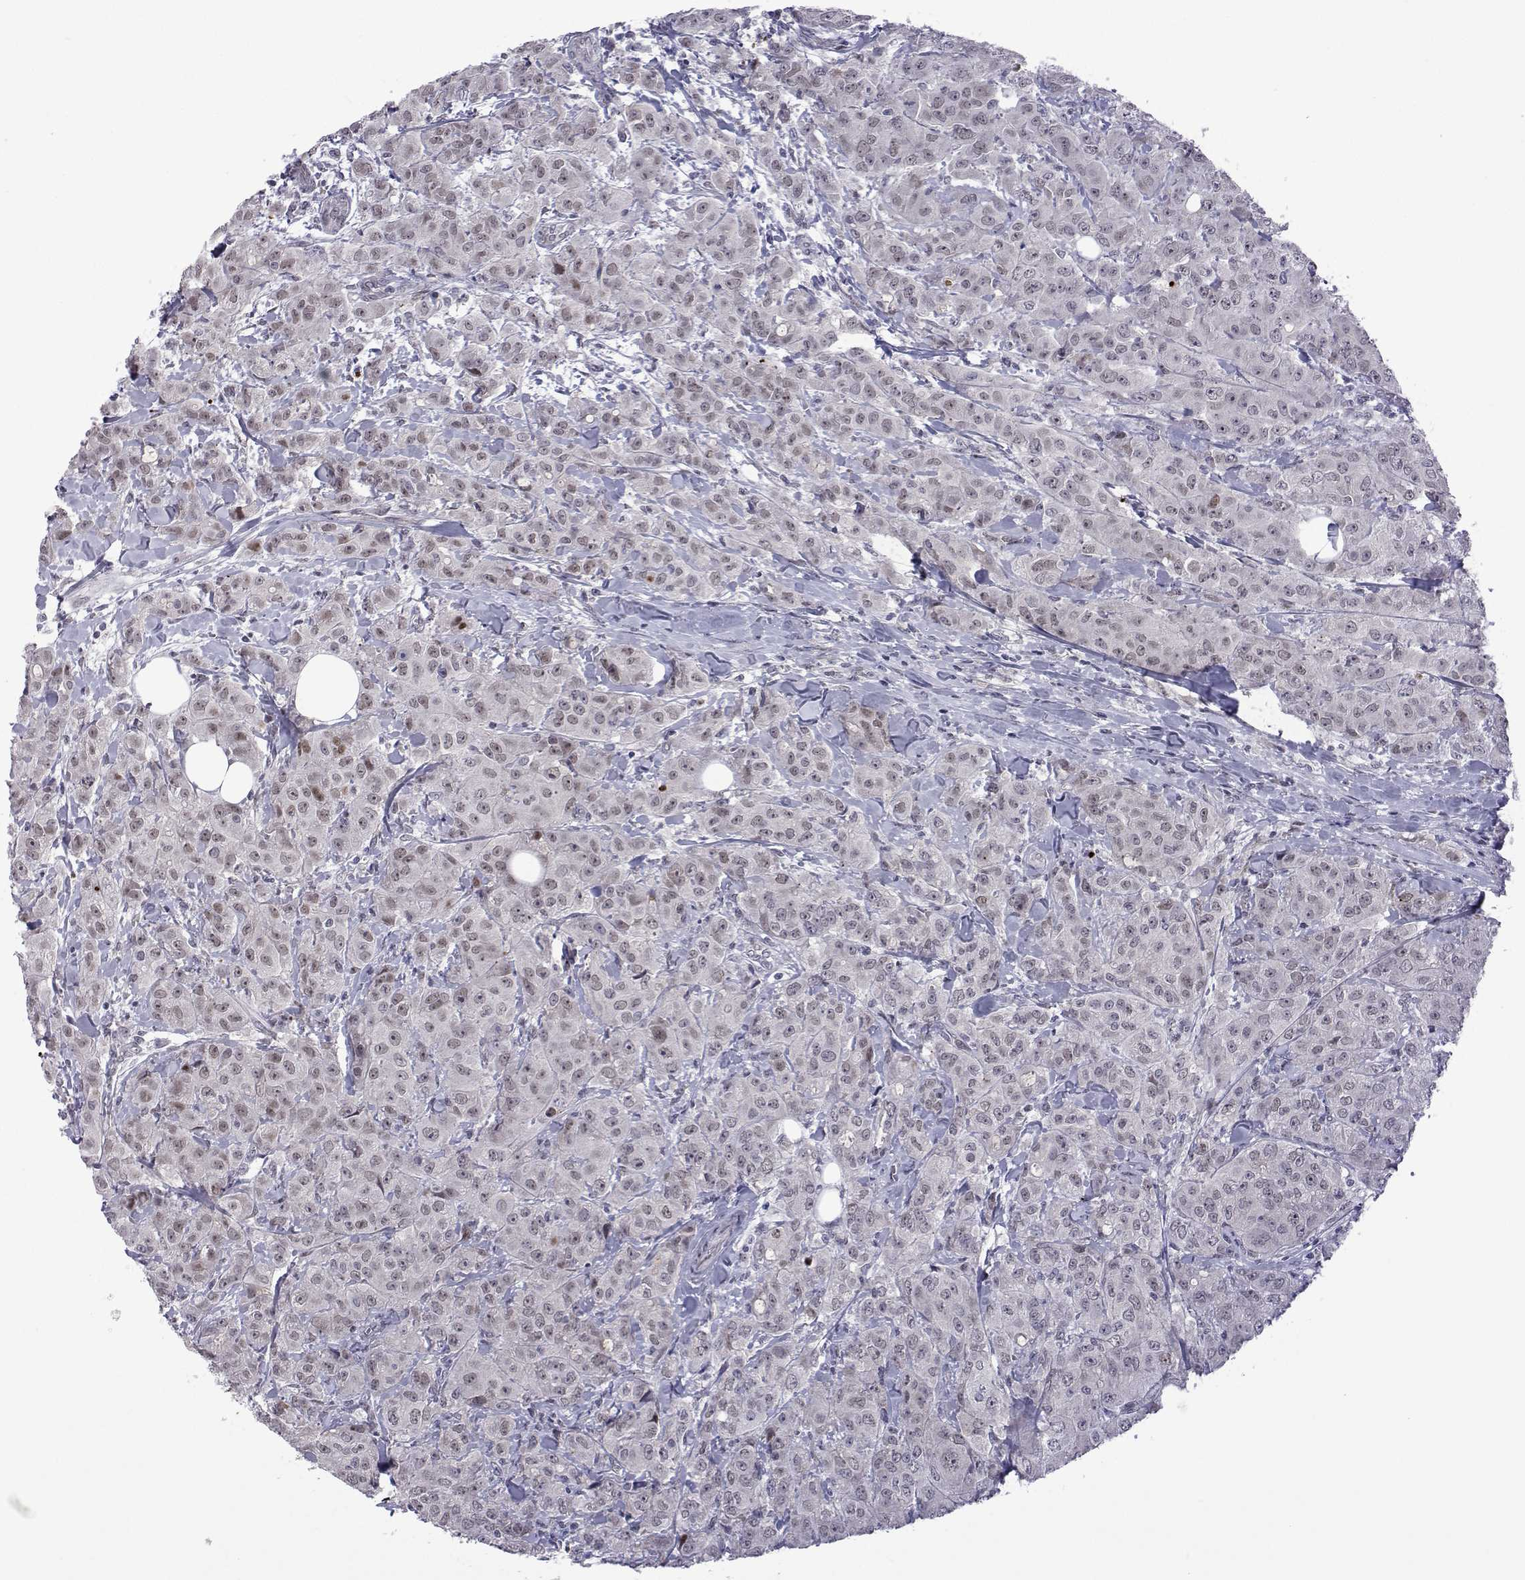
{"staining": {"intensity": "weak", "quantity": "25%-75%", "location": "nuclear"}, "tissue": "breast cancer", "cell_type": "Tumor cells", "image_type": "cancer", "snomed": [{"axis": "morphology", "description": "Normal tissue, NOS"}, {"axis": "morphology", "description": "Duct carcinoma"}, {"axis": "topography", "description": "Breast"}], "caption": "DAB (3,3'-diaminobenzidine) immunohistochemical staining of breast cancer demonstrates weak nuclear protein expression in approximately 25%-75% of tumor cells.", "gene": "EFCAB3", "patient": {"sex": "female", "age": 43}}